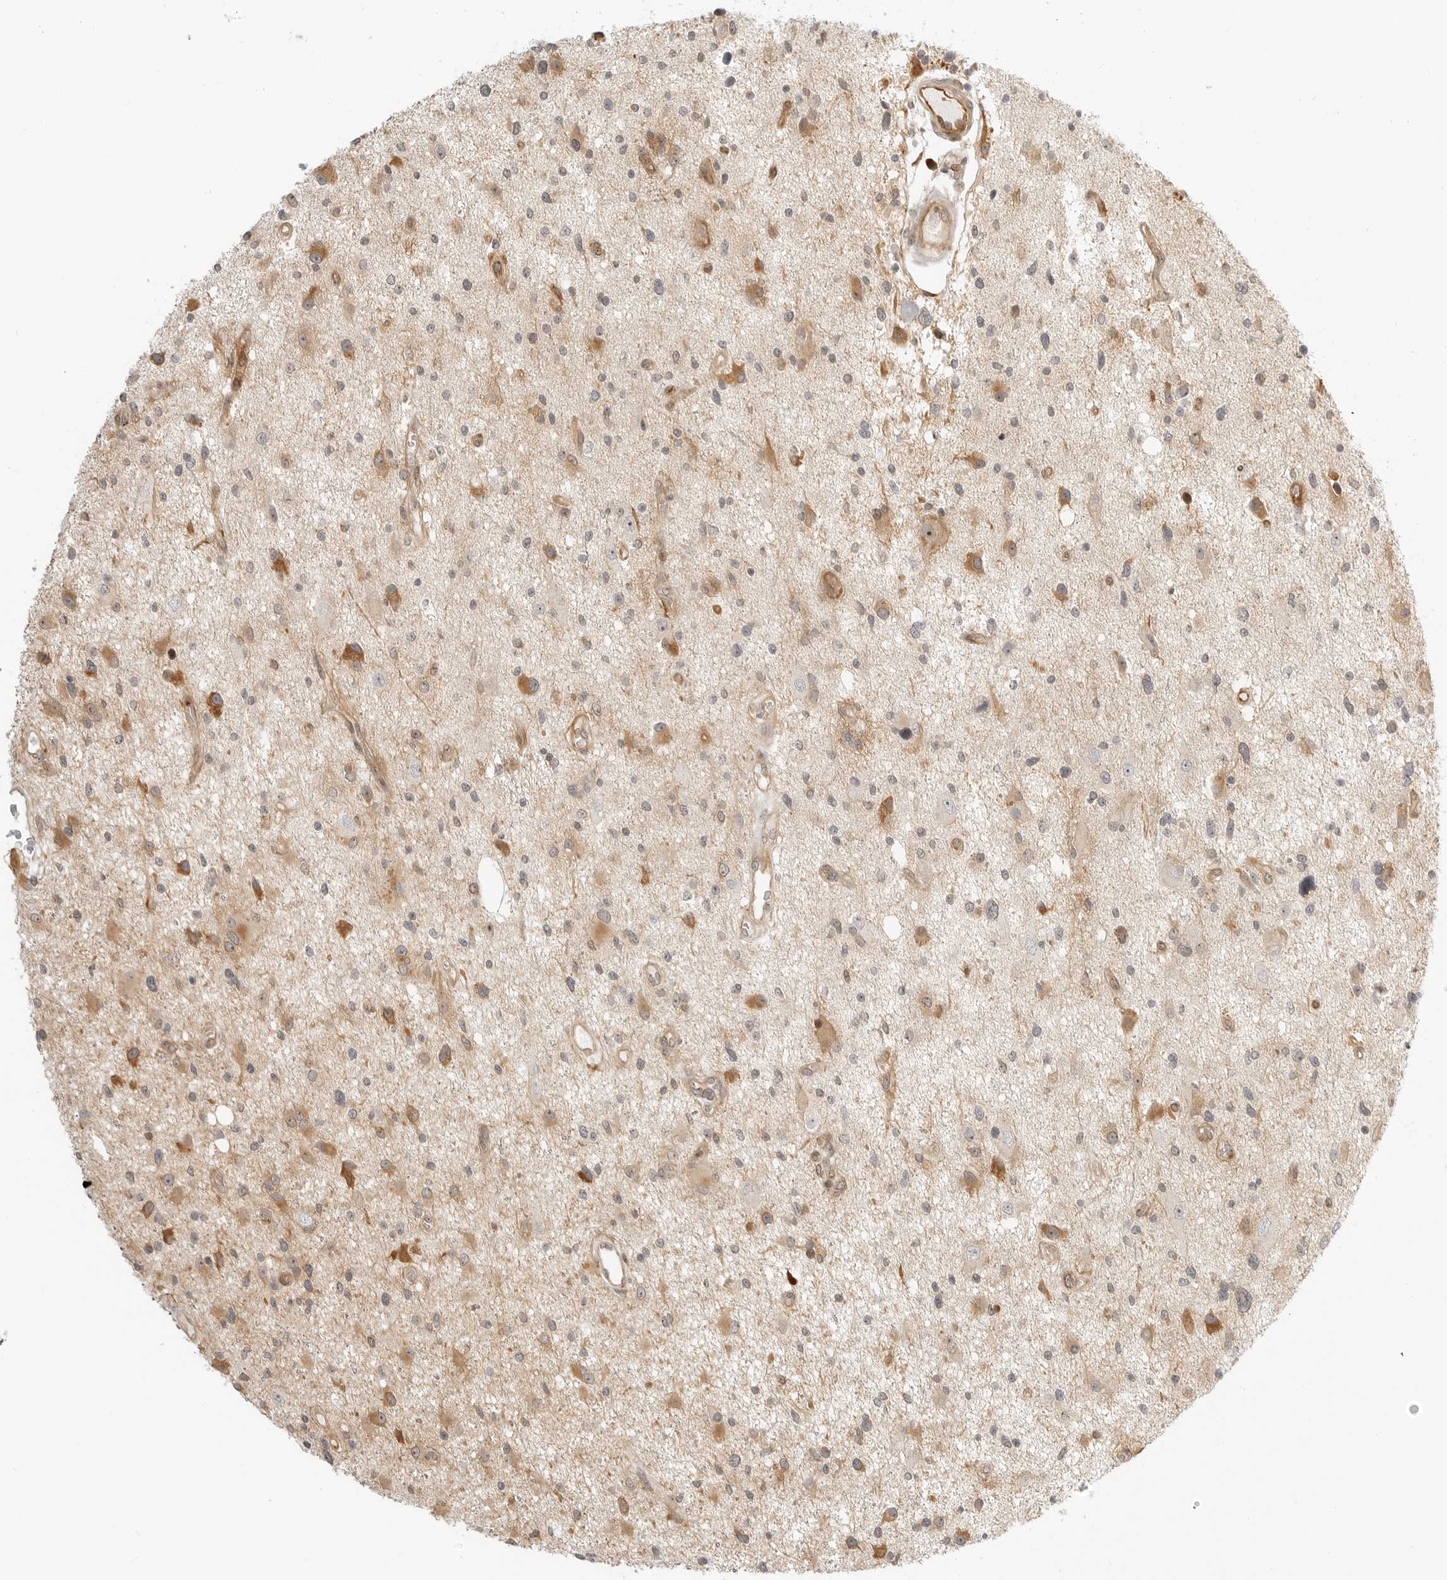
{"staining": {"intensity": "moderate", "quantity": "<25%", "location": "cytoplasmic/membranous"}, "tissue": "glioma", "cell_type": "Tumor cells", "image_type": "cancer", "snomed": [{"axis": "morphology", "description": "Glioma, malignant, High grade"}, {"axis": "topography", "description": "Brain"}], "caption": "Protein positivity by immunohistochemistry (IHC) shows moderate cytoplasmic/membranous staining in about <25% of tumor cells in glioma.", "gene": "DSCC1", "patient": {"sex": "male", "age": 33}}